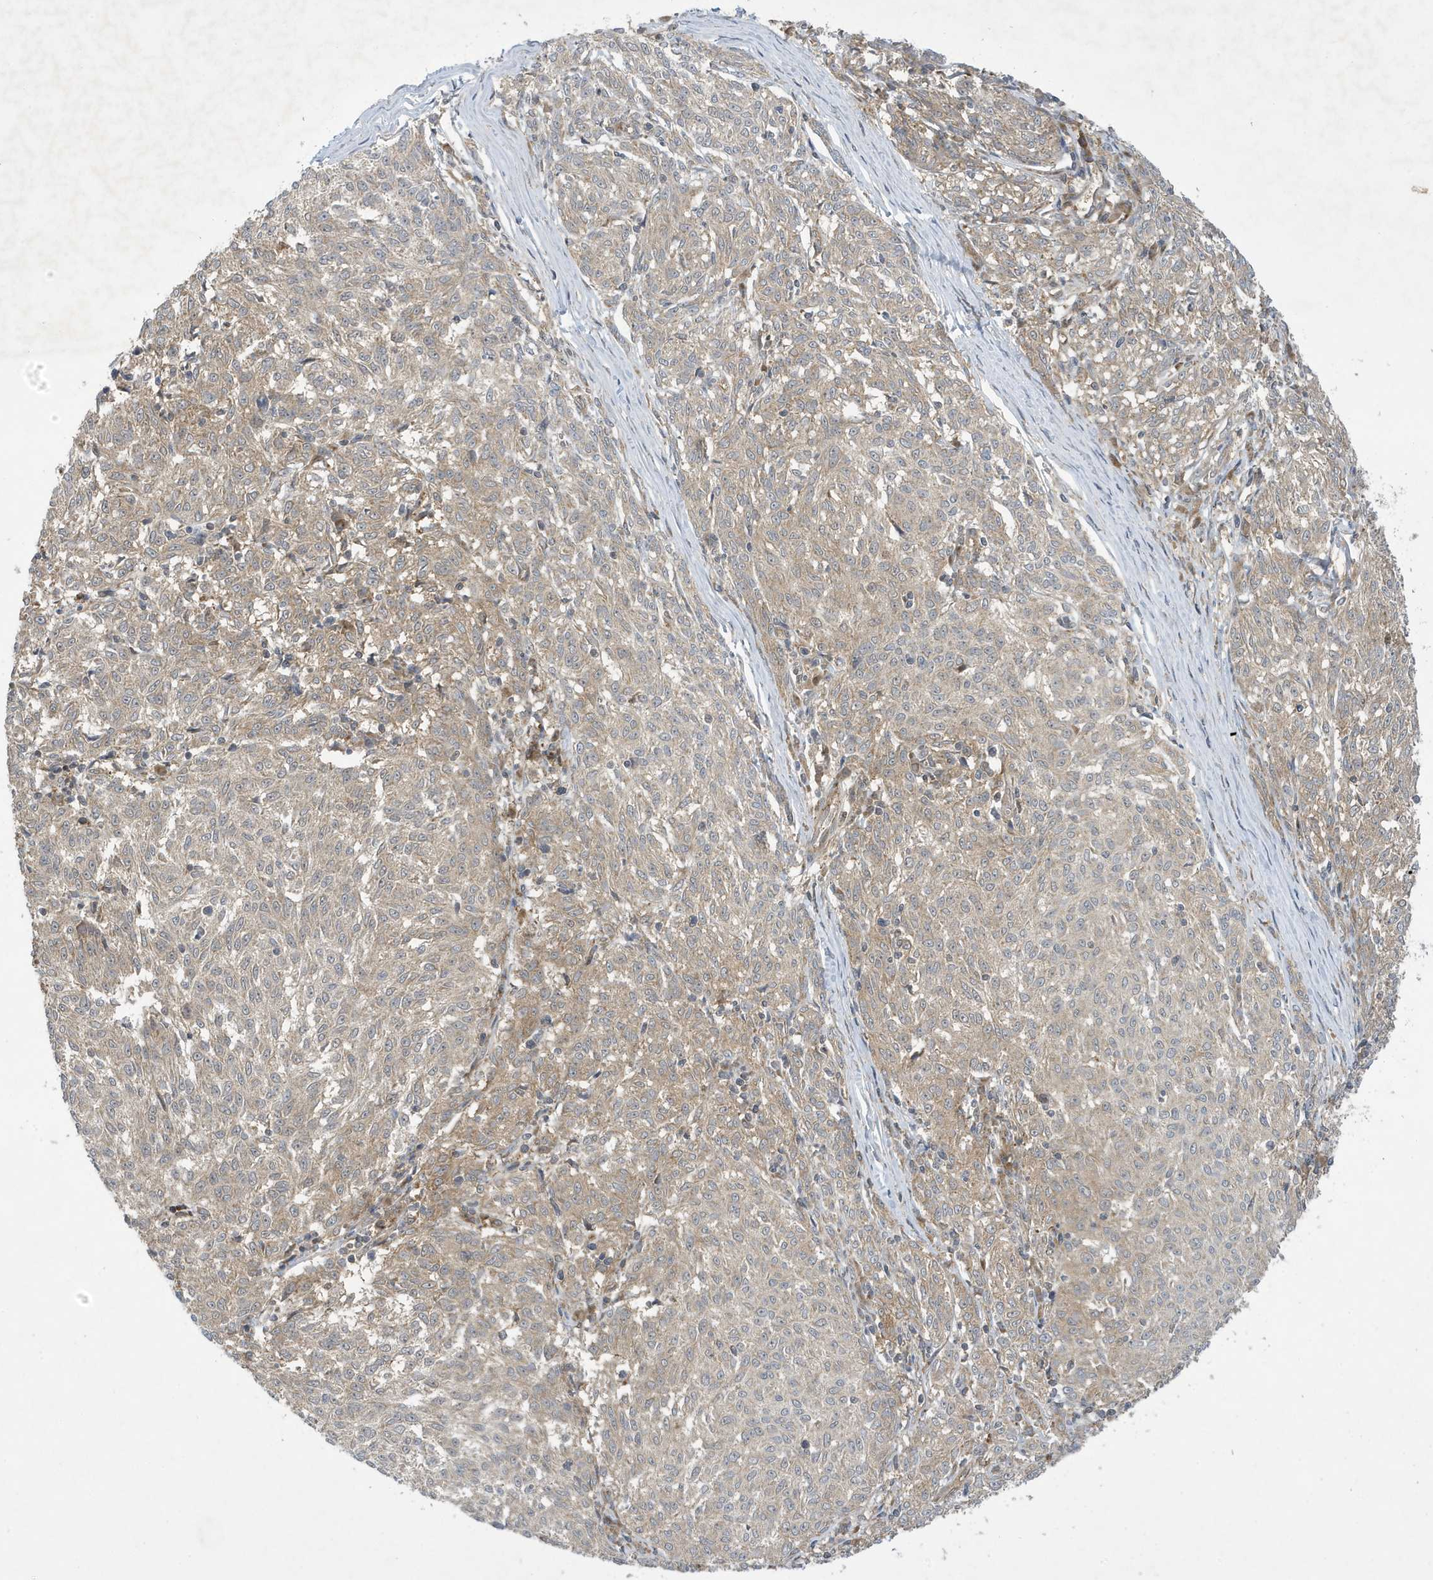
{"staining": {"intensity": "weak", "quantity": "<25%", "location": "cytoplasmic/membranous"}, "tissue": "melanoma", "cell_type": "Tumor cells", "image_type": "cancer", "snomed": [{"axis": "morphology", "description": "Malignant melanoma, NOS"}, {"axis": "topography", "description": "Skin"}], "caption": "The histopathology image demonstrates no significant positivity in tumor cells of melanoma.", "gene": "NCOA7", "patient": {"sex": "female", "age": 72}}